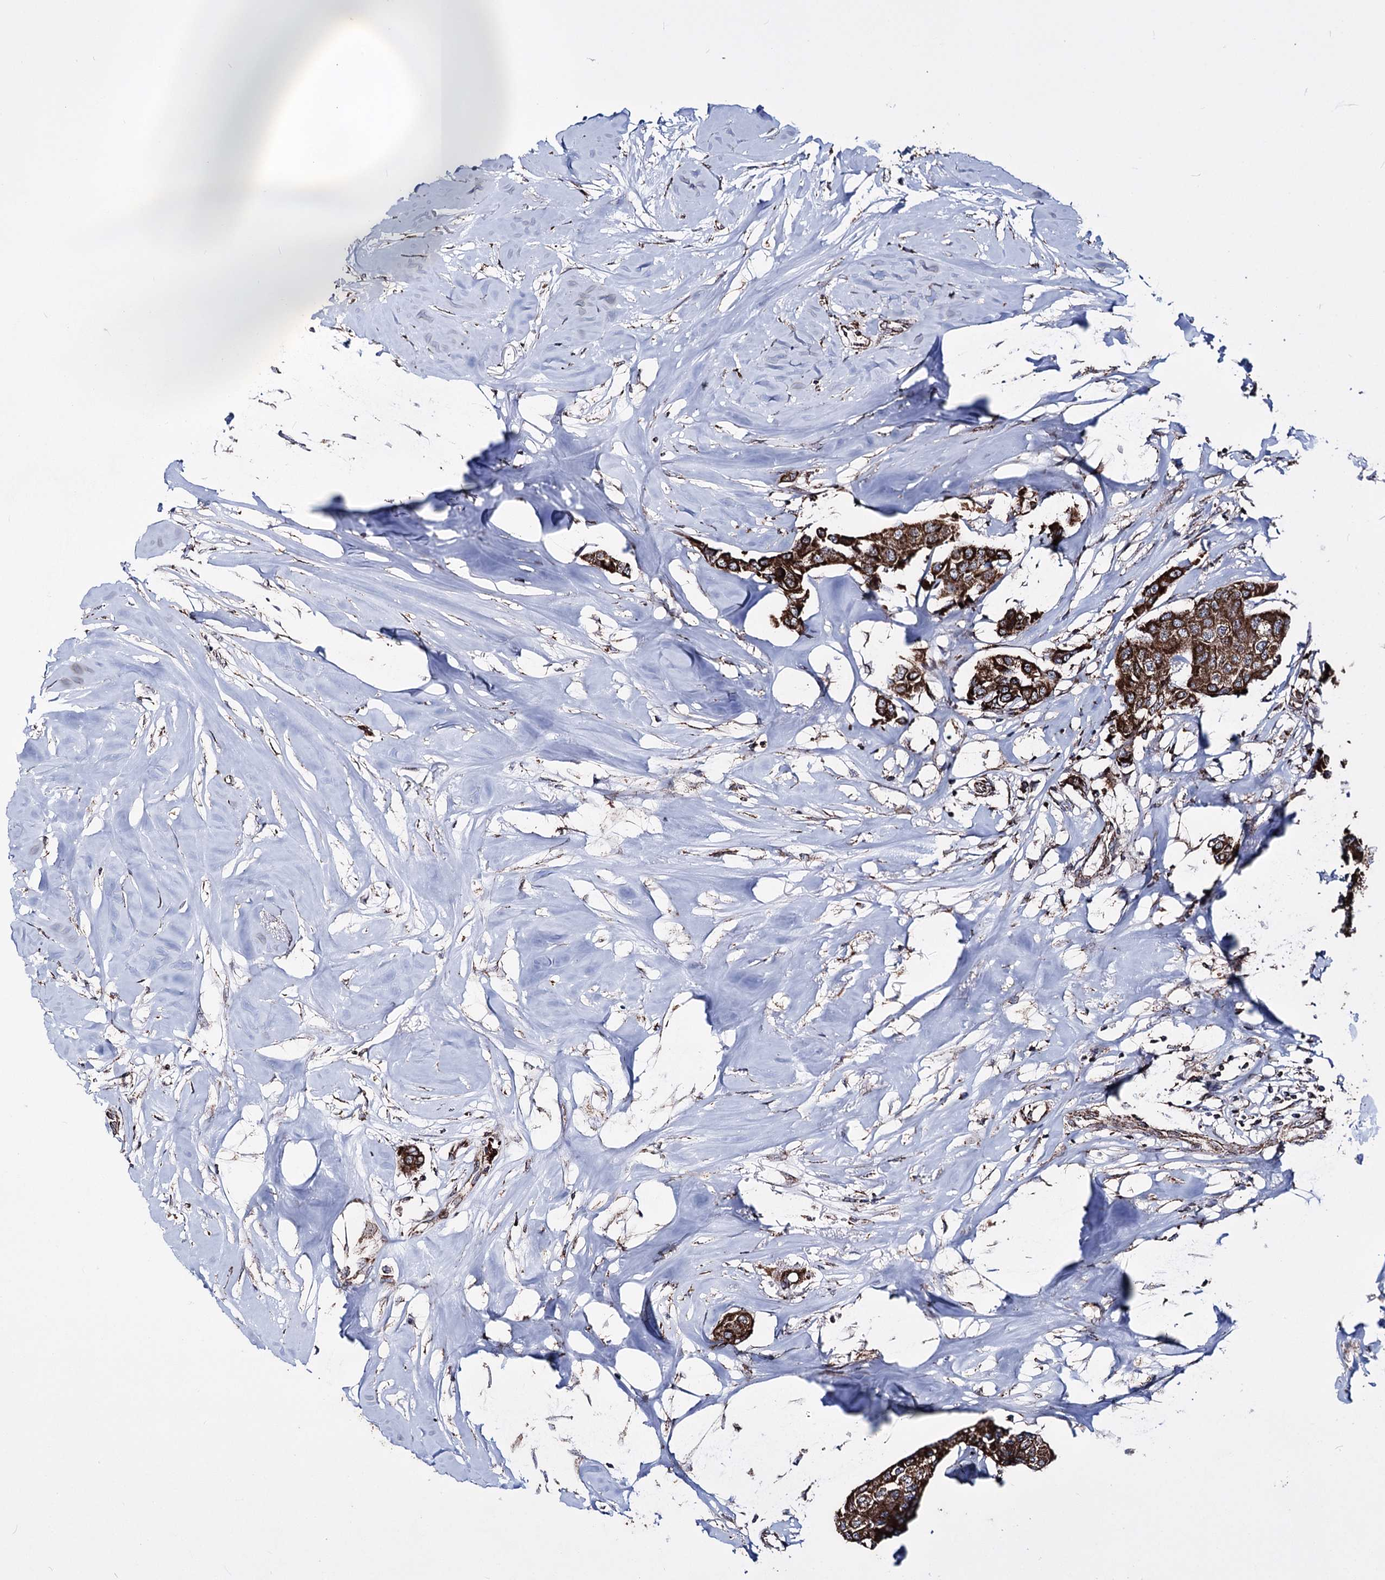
{"staining": {"intensity": "strong", "quantity": ">75%", "location": "cytoplasmic/membranous"}, "tissue": "breast cancer", "cell_type": "Tumor cells", "image_type": "cancer", "snomed": [{"axis": "morphology", "description": "Duct carcinoma"}, {"axis": "topography", "description": "Breast"}], "caption": "Immunohistochemistry photomicrograph of neoplastic tissue: human breast invasive ductal carcinoma stained using IHC demonstrates high levels of strong protein expression localized specifically in the cytoplasmic/membranous of tumor cells, appearing as a cytoplasmic/membranous brown color.", "gene": "CREB3L4", "patient": {"sex": "female", "age": 80}}